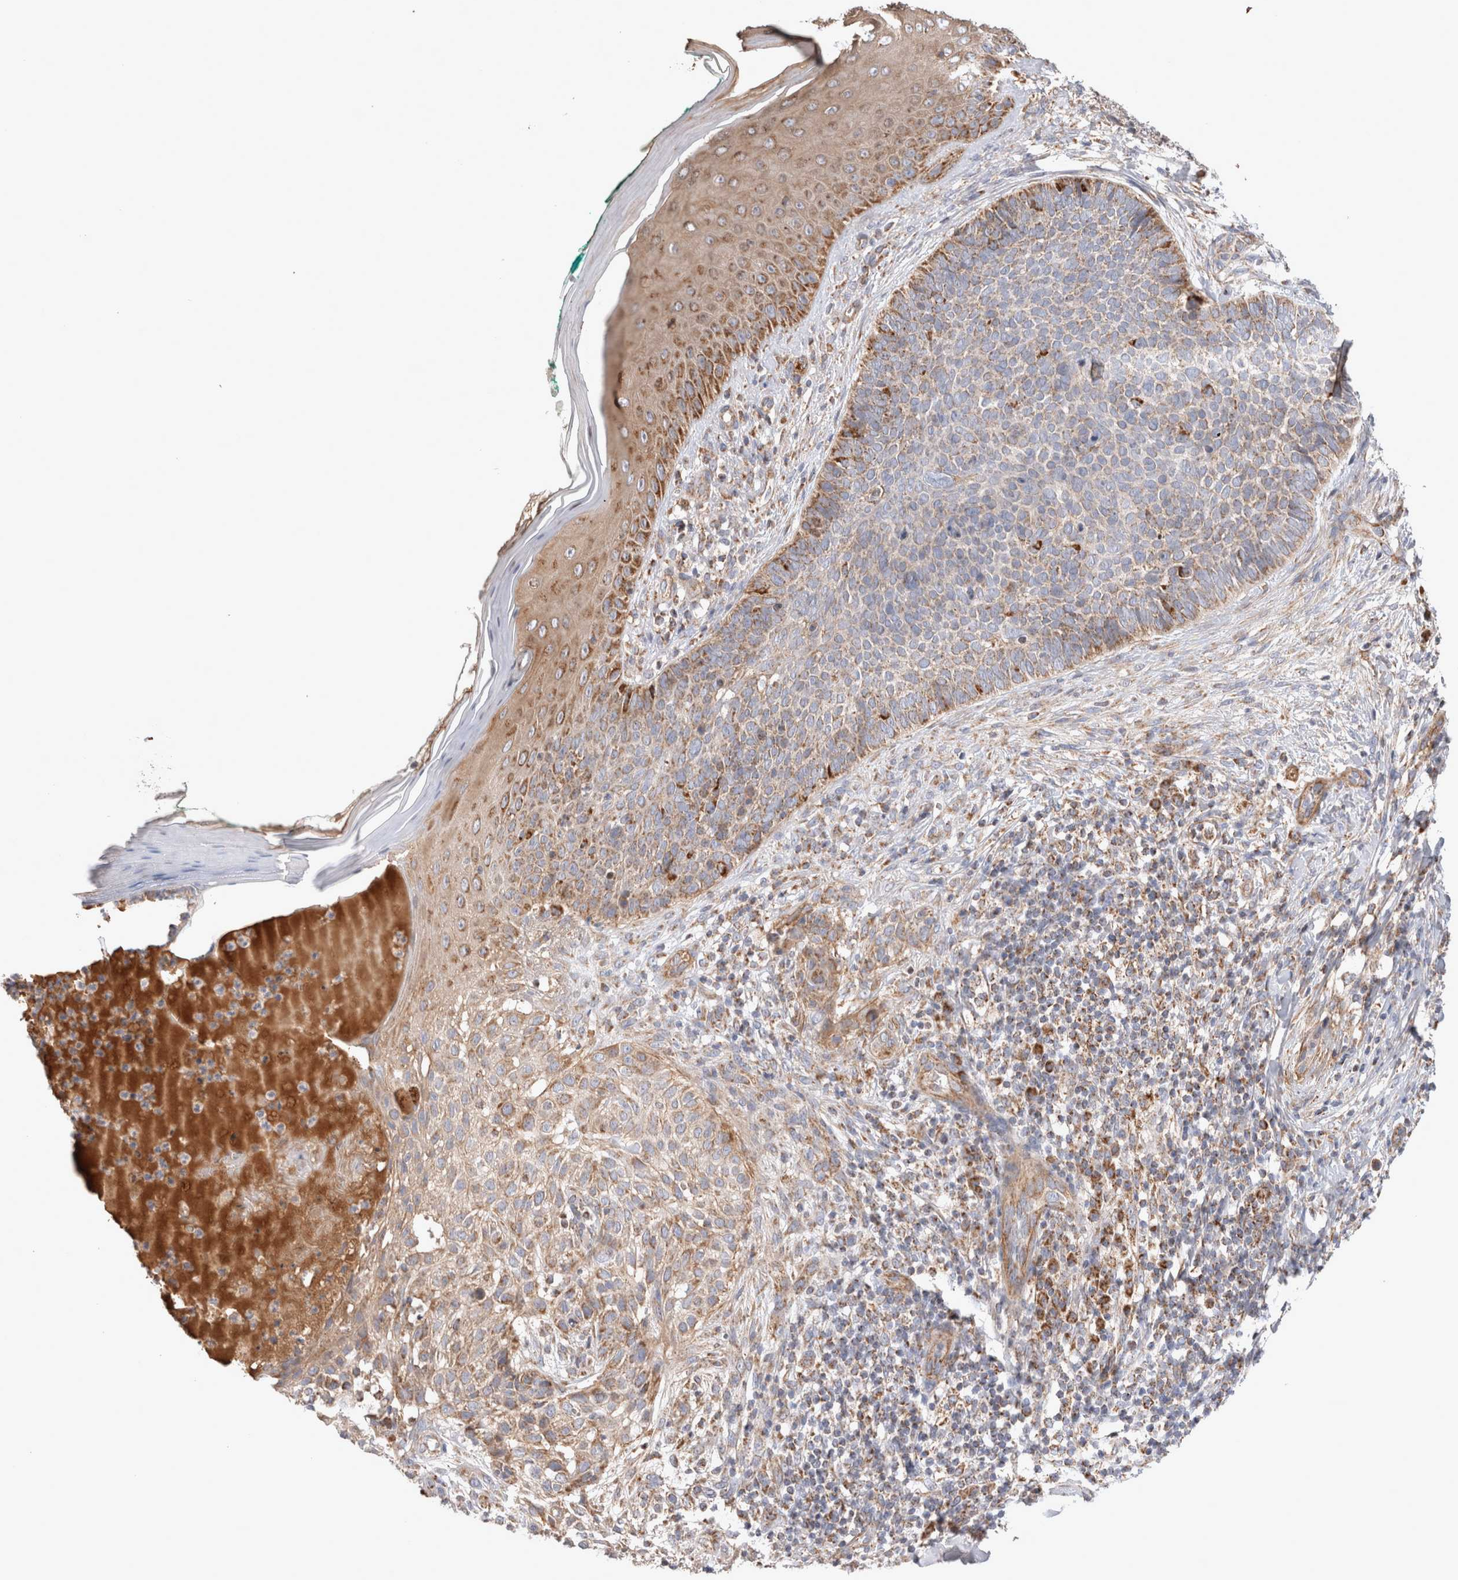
{"staining": {"intensity": "moderate", "quantity": "<25%", "location": "cytoplasmic/membranous"}, "tissue": "skin cancer", "cell_type": "Tumor cells", "image_type": "cancer", "snomed": [{"axis": "morphology", "description": "Normal tissue, NOS"}, {"axis": "morphology", "description": "Basal cell carcinoma"}, {"axis": "topography", "description": "Skin"}], "caption": "An image showing moderate cytoplasmic/membranous expression in approximately <25% of tumor cells in skin basal cell carcinoma, as visualized by brown immunohistochemical staining.", "gene": "MRPS28", "patient": {"sex": "male", "age": 67}}